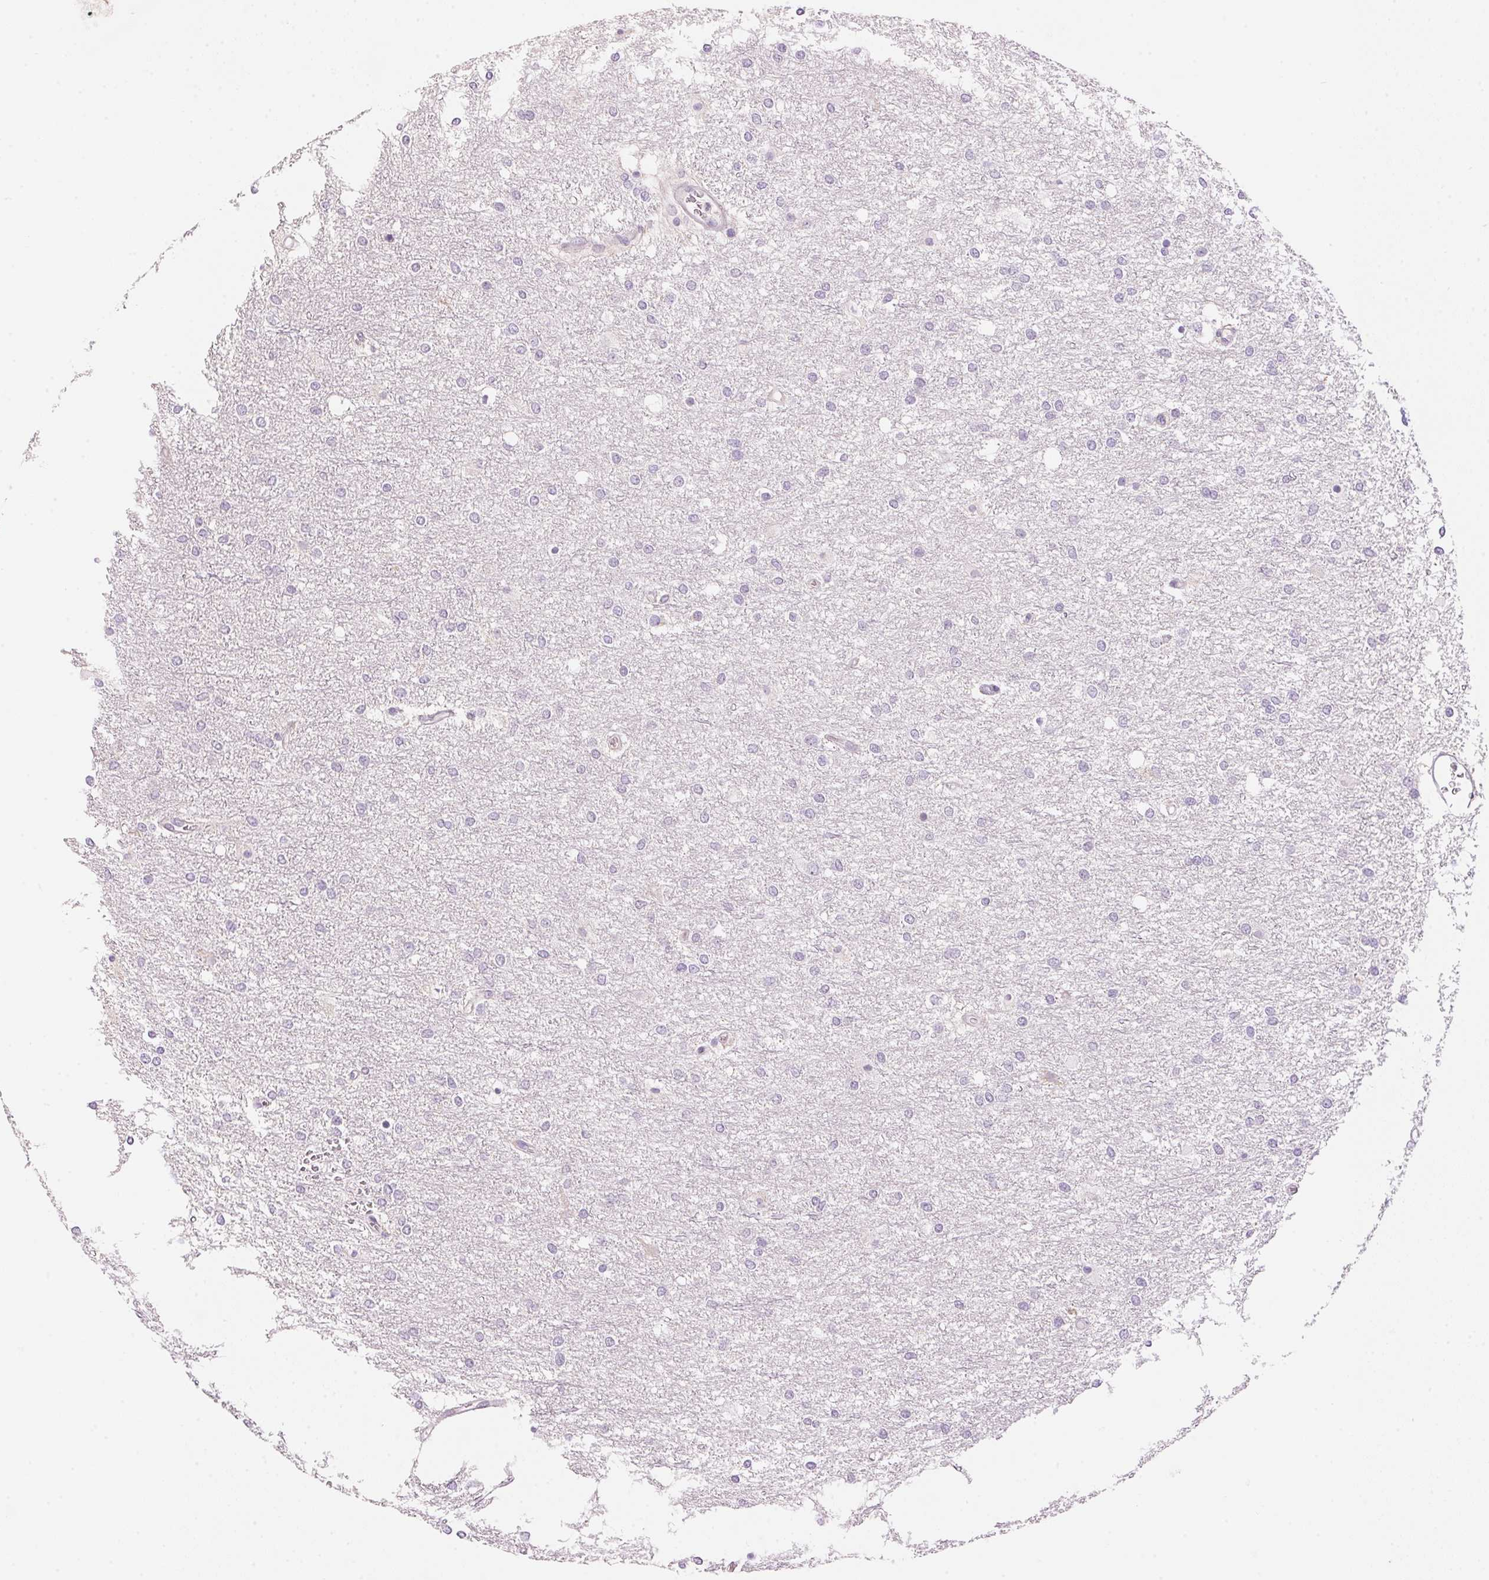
{"staining": {"intensity": "negative", "quantity": "none", "location": "none"}, "tissue": "glioma", "cell_type": "Tumor cells", "image_type": "cancer", "snomed": [{"axis": "morphology", "description": "Glioma, malignant, High grade"}, {"axis": "topography", "description": "Brain"}], "caption": "This micrograph is of glioma stained with immunohistochemistry (IHC) to label a protein in brown with the nuclei are counter-stained blue. There is no expression in tumor cells.", "gene": "HSD17B2", "patient": {"sex": "female", "age": 61}}